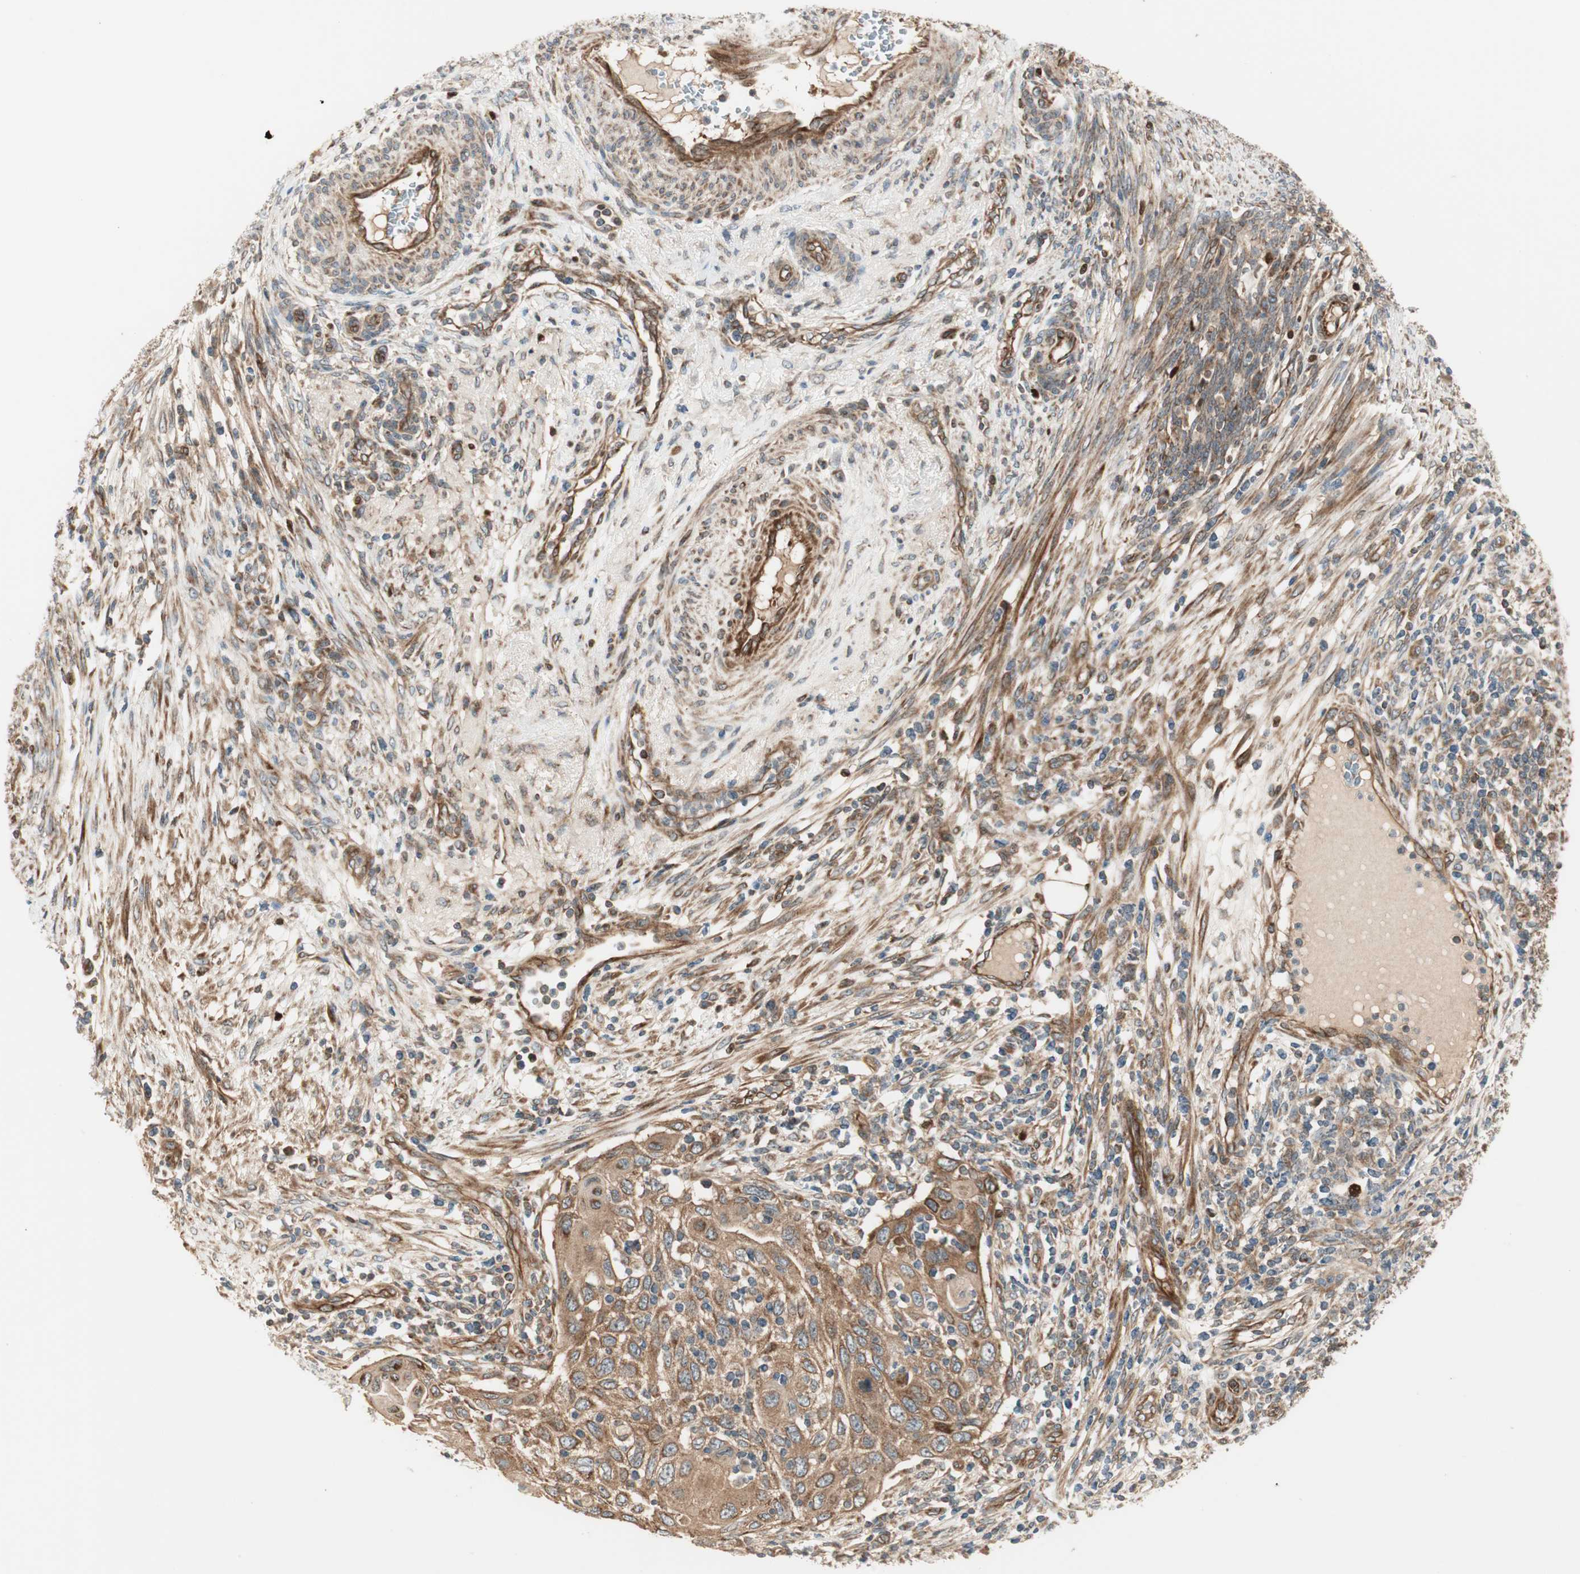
{"staining": {"intensity": "moderate", "quantity": ">75%", "location": "cytoplasmic/membranous"}, "tissue": "cervical cancer", "cell_type": "Tumor cells", "image_type": "cancer", "snomed": [{"axis": "morphology", "description": "Squamous cell carcinoma, NOS"}, {"axis": "topography", "description": "Cervix"}], "caption": "A brown stain shows moderate cytoplasmic/membranous staining of a protein in cervical cancer tumor cells. The staining is performed using DAB (3,3'-diaminobenzidine) brown chromogen to label protein expression. The nuclei are counter-stained blue using hematoxylin.", "gene": "CTTNBP2NL", "patient": {"sex": "female", "age": 70}}